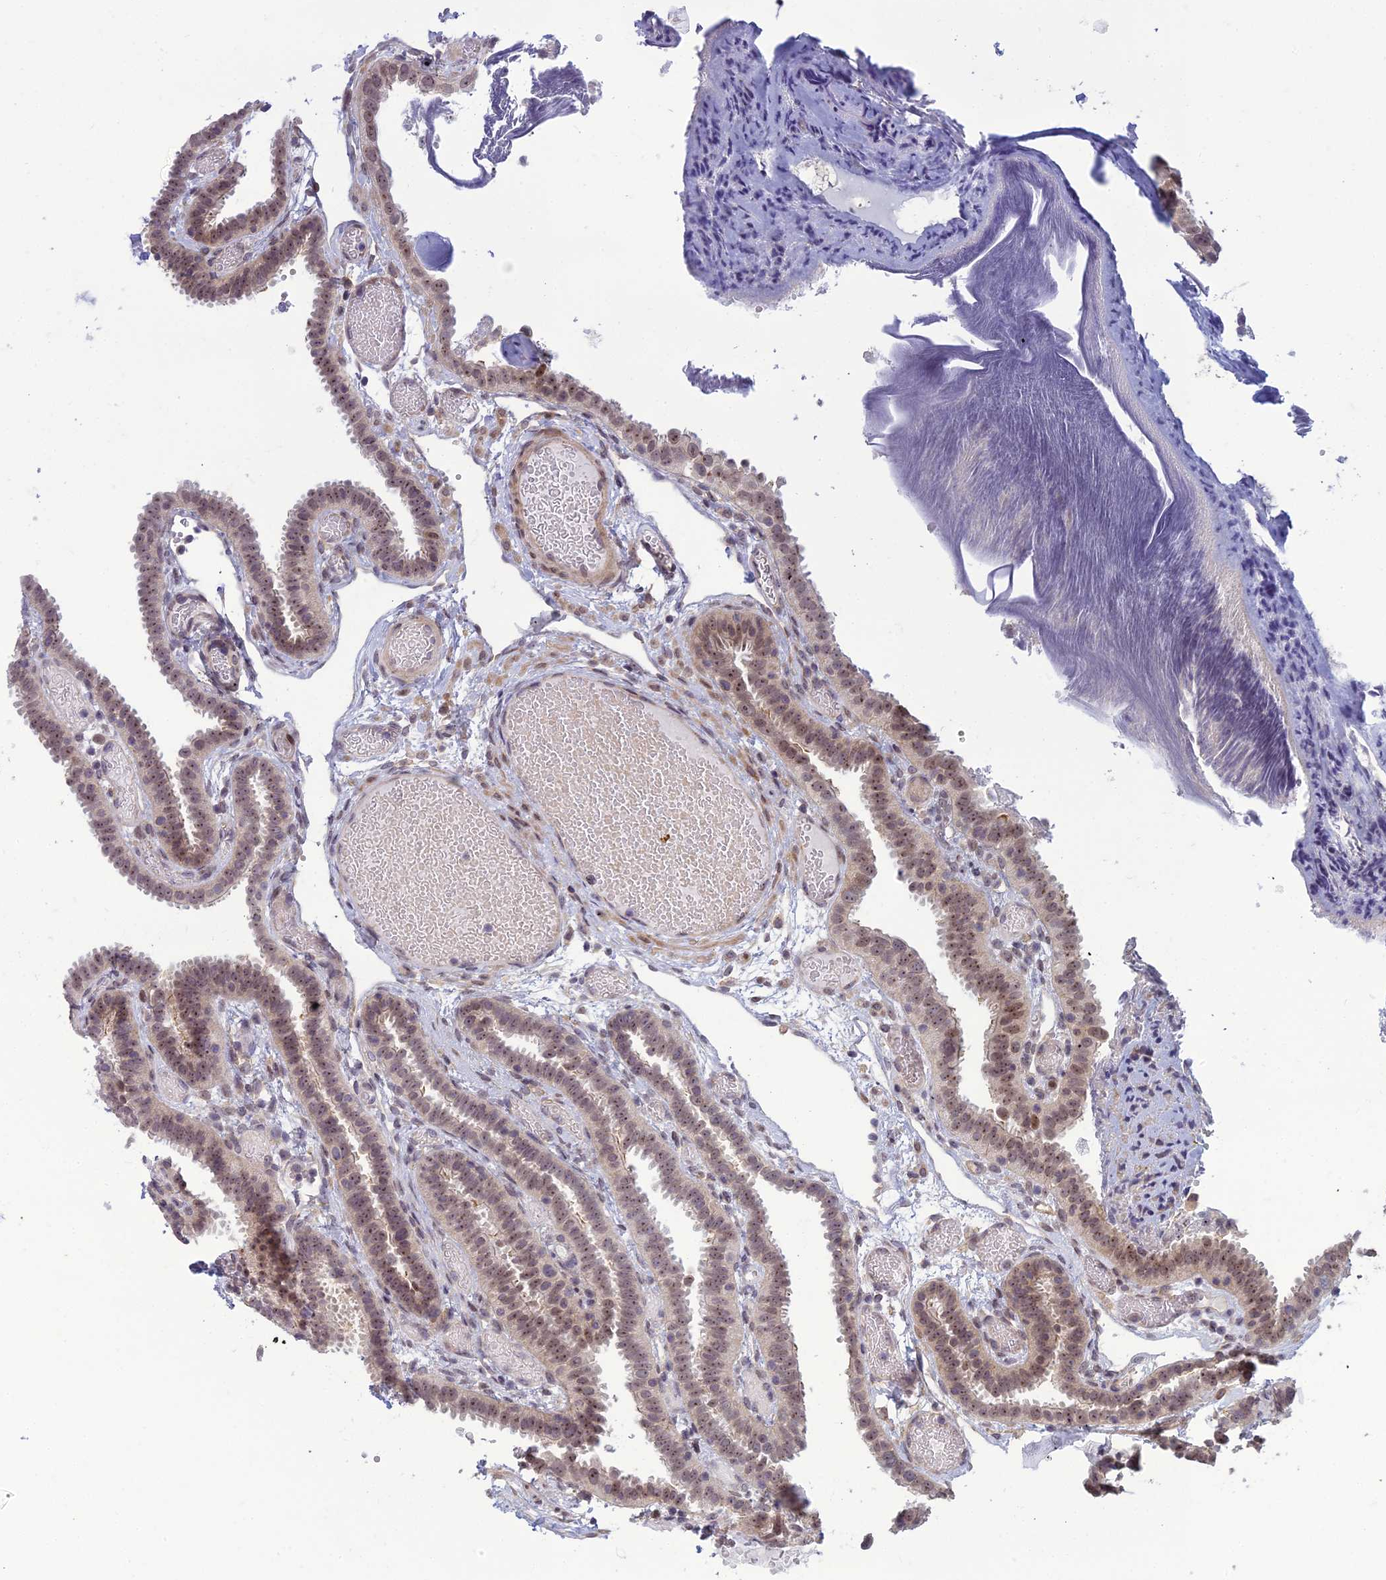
{"staining": {"intensity": "moderate", "quantity": "25%-75%", "location": "nuclear"}, "tissue": "fallopian tube", "cell_type": "Glandular cells", "image_type": "normal", "snomed": [{"axis": "morphology", "description": "Normal tissue, NOS"}, {"axis": "topography", "description": "Fallopian tube"}], "caption": "A high-resolution micrograph shows immunohistochemistry (IHC) staining of normal fallopian tube, which shows moderate nuclear staining in about 25%-75% of glandular cells. (DAB = brown stain, brightfield microscopy at high magnification).", "gene": "DTX2", "patient": {"sex": "female", "age": 37}}